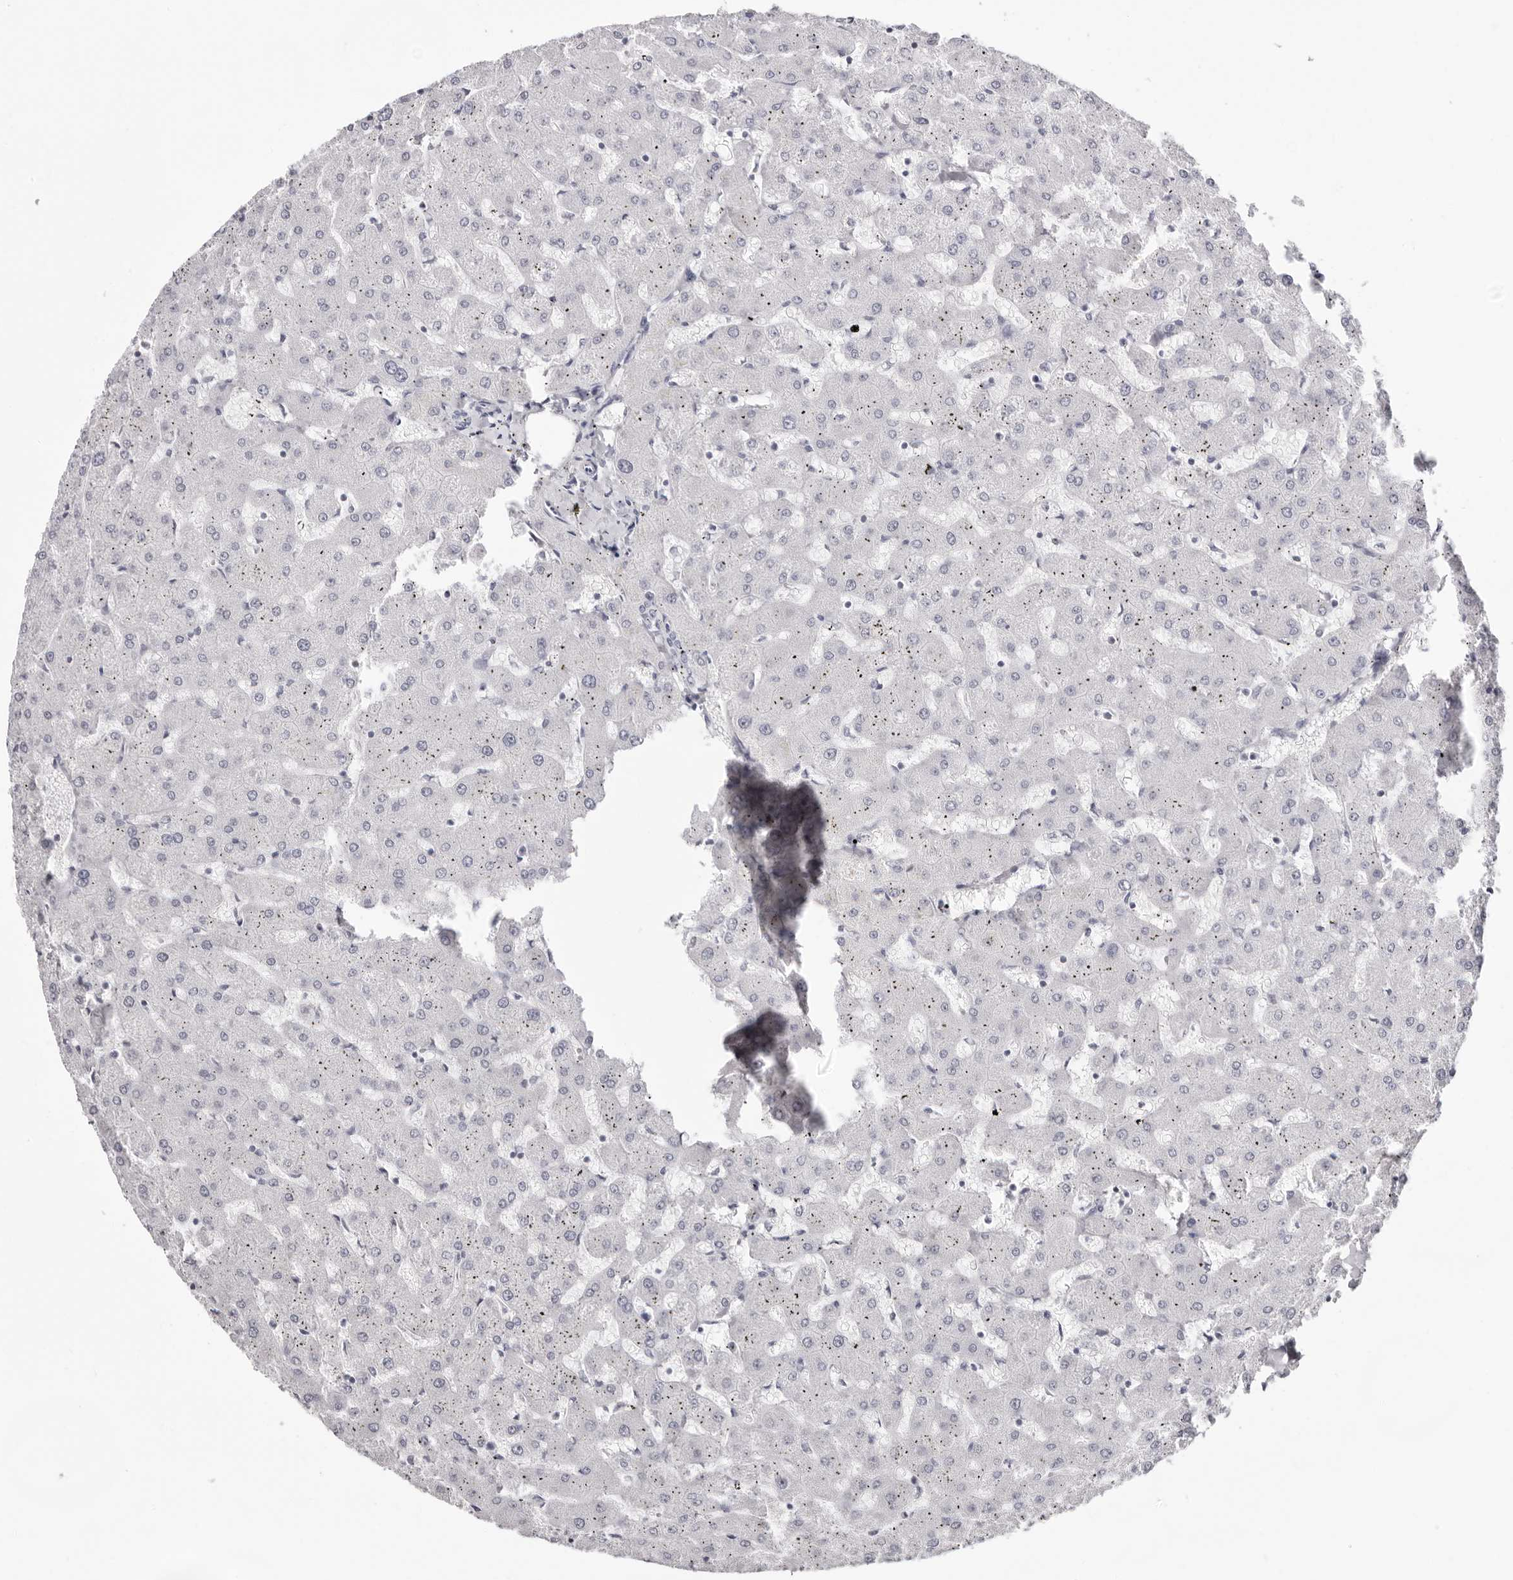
{"staining": {"intensity": "negative", "quantity": "none", "location": "none"}, "tissue": "liver", "cell_type": "Cholangiocytes", "image_type": "normal", "snomed": [{"axis": "morphology", "description": "Normal tissue, NOS"}, {"axis": "topography", "description": "Liver"}], "caption": "The photomicrograph reveals no significant staining in cholangiocytes of liver. (Stains: DAB immunohistochemistry (IHC) with hematoxylin counter stain, Microscopy: brightfield microscopy at high magnification).", "gene": "INSL3", "patient": {"sex": "female", "age": 63}}